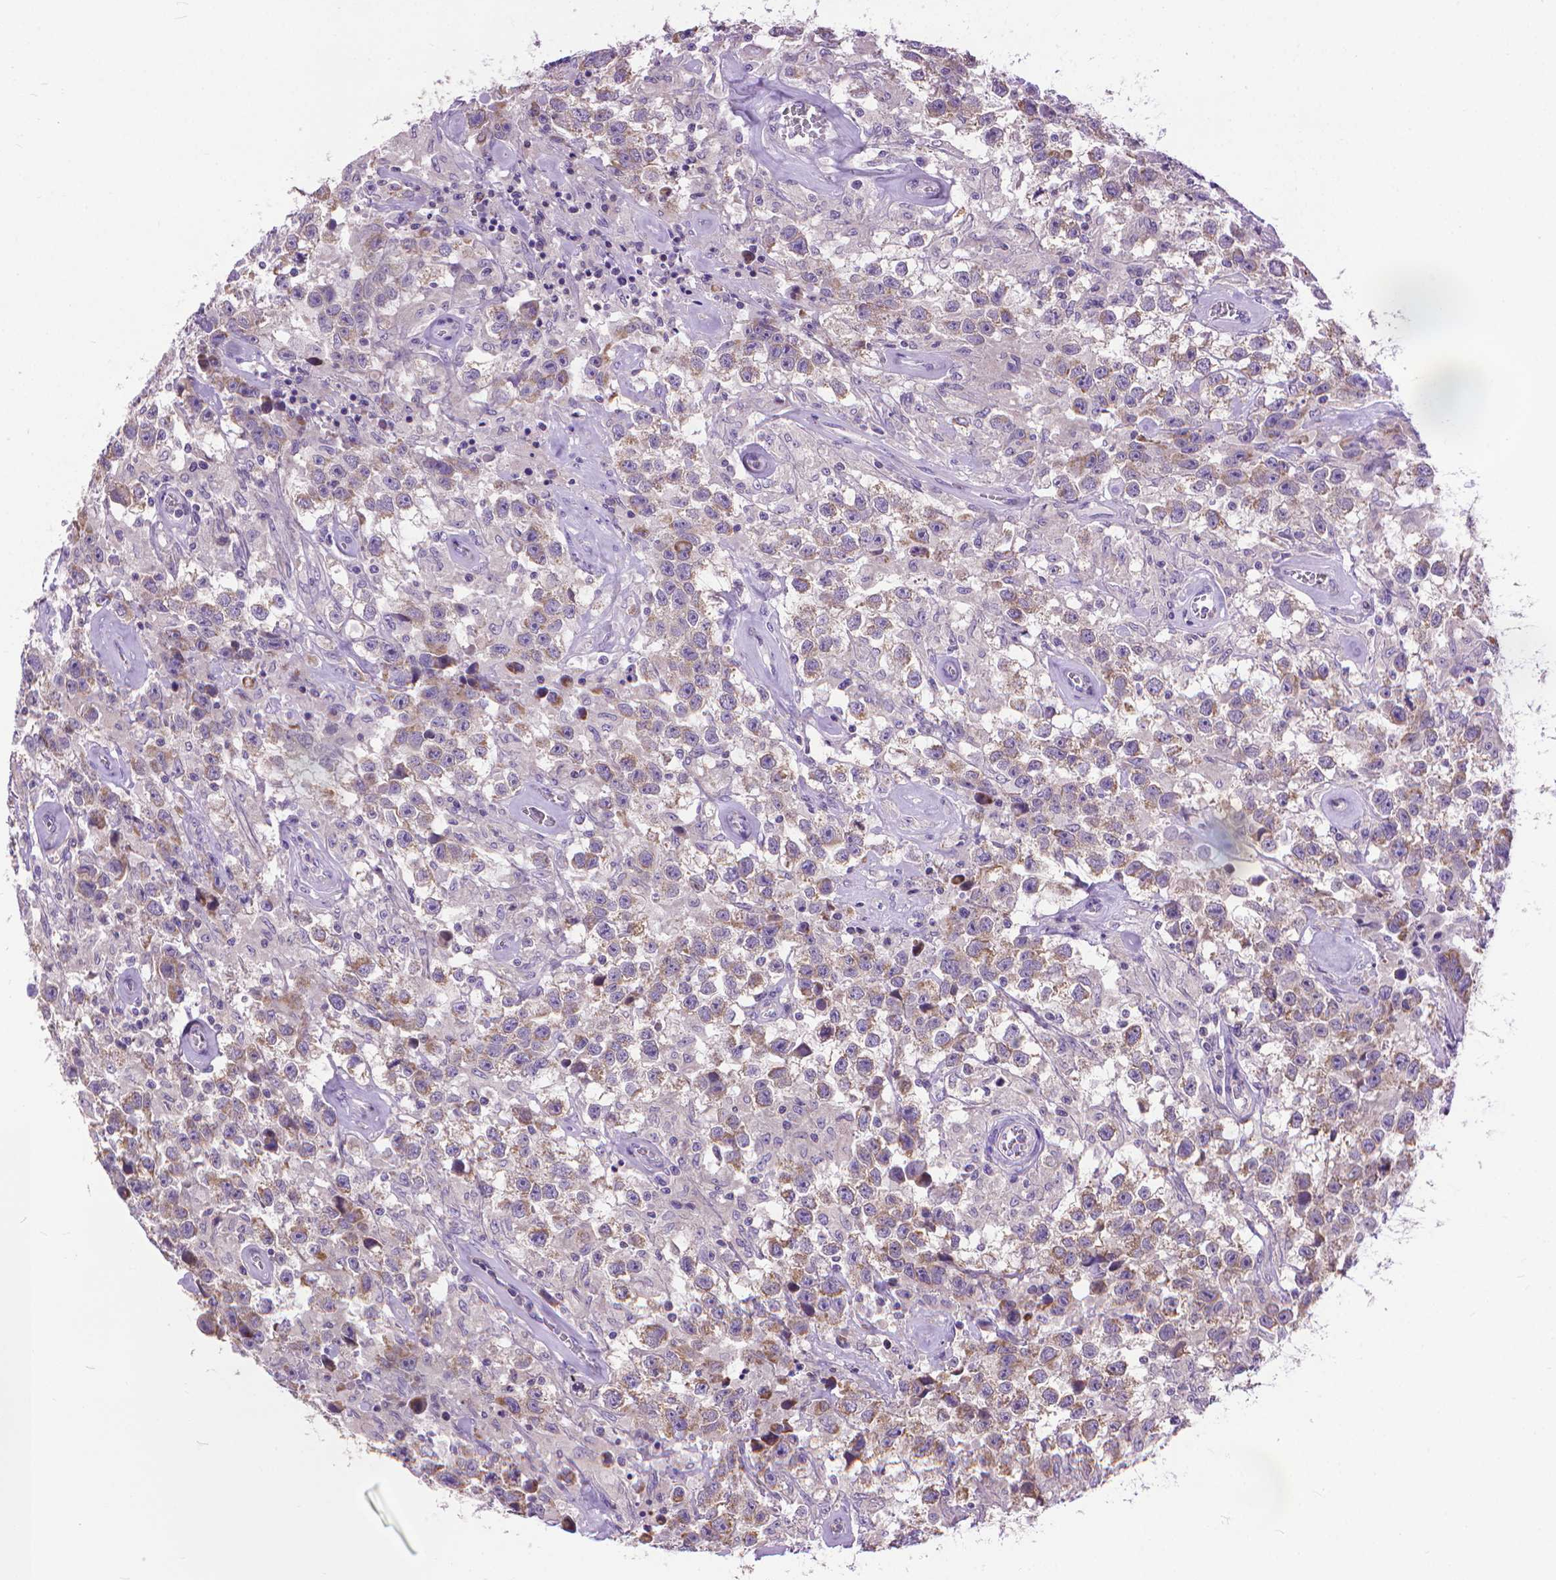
{"staining": {"intensity": "weak", "quantity": "25%-75%", "location": "cytoplasmic/membranous"}, "tissue": "testis cancer", "cell_type": "Tumor cells", "image_type": "cancer", "snomed": [{"axis": "morphology", "description": "Seminoma, NOS"}, {"axis": "topography", "description": "Testis"}], "caption": "Approximately 25%-75% of tumor cells in human testis cancer show weak cytoplasmic/membranous protein expression as visualized by brown immunohistochemical staining.", "gene": "SYN1", "patient": {"sex": "male", "age": 43}}